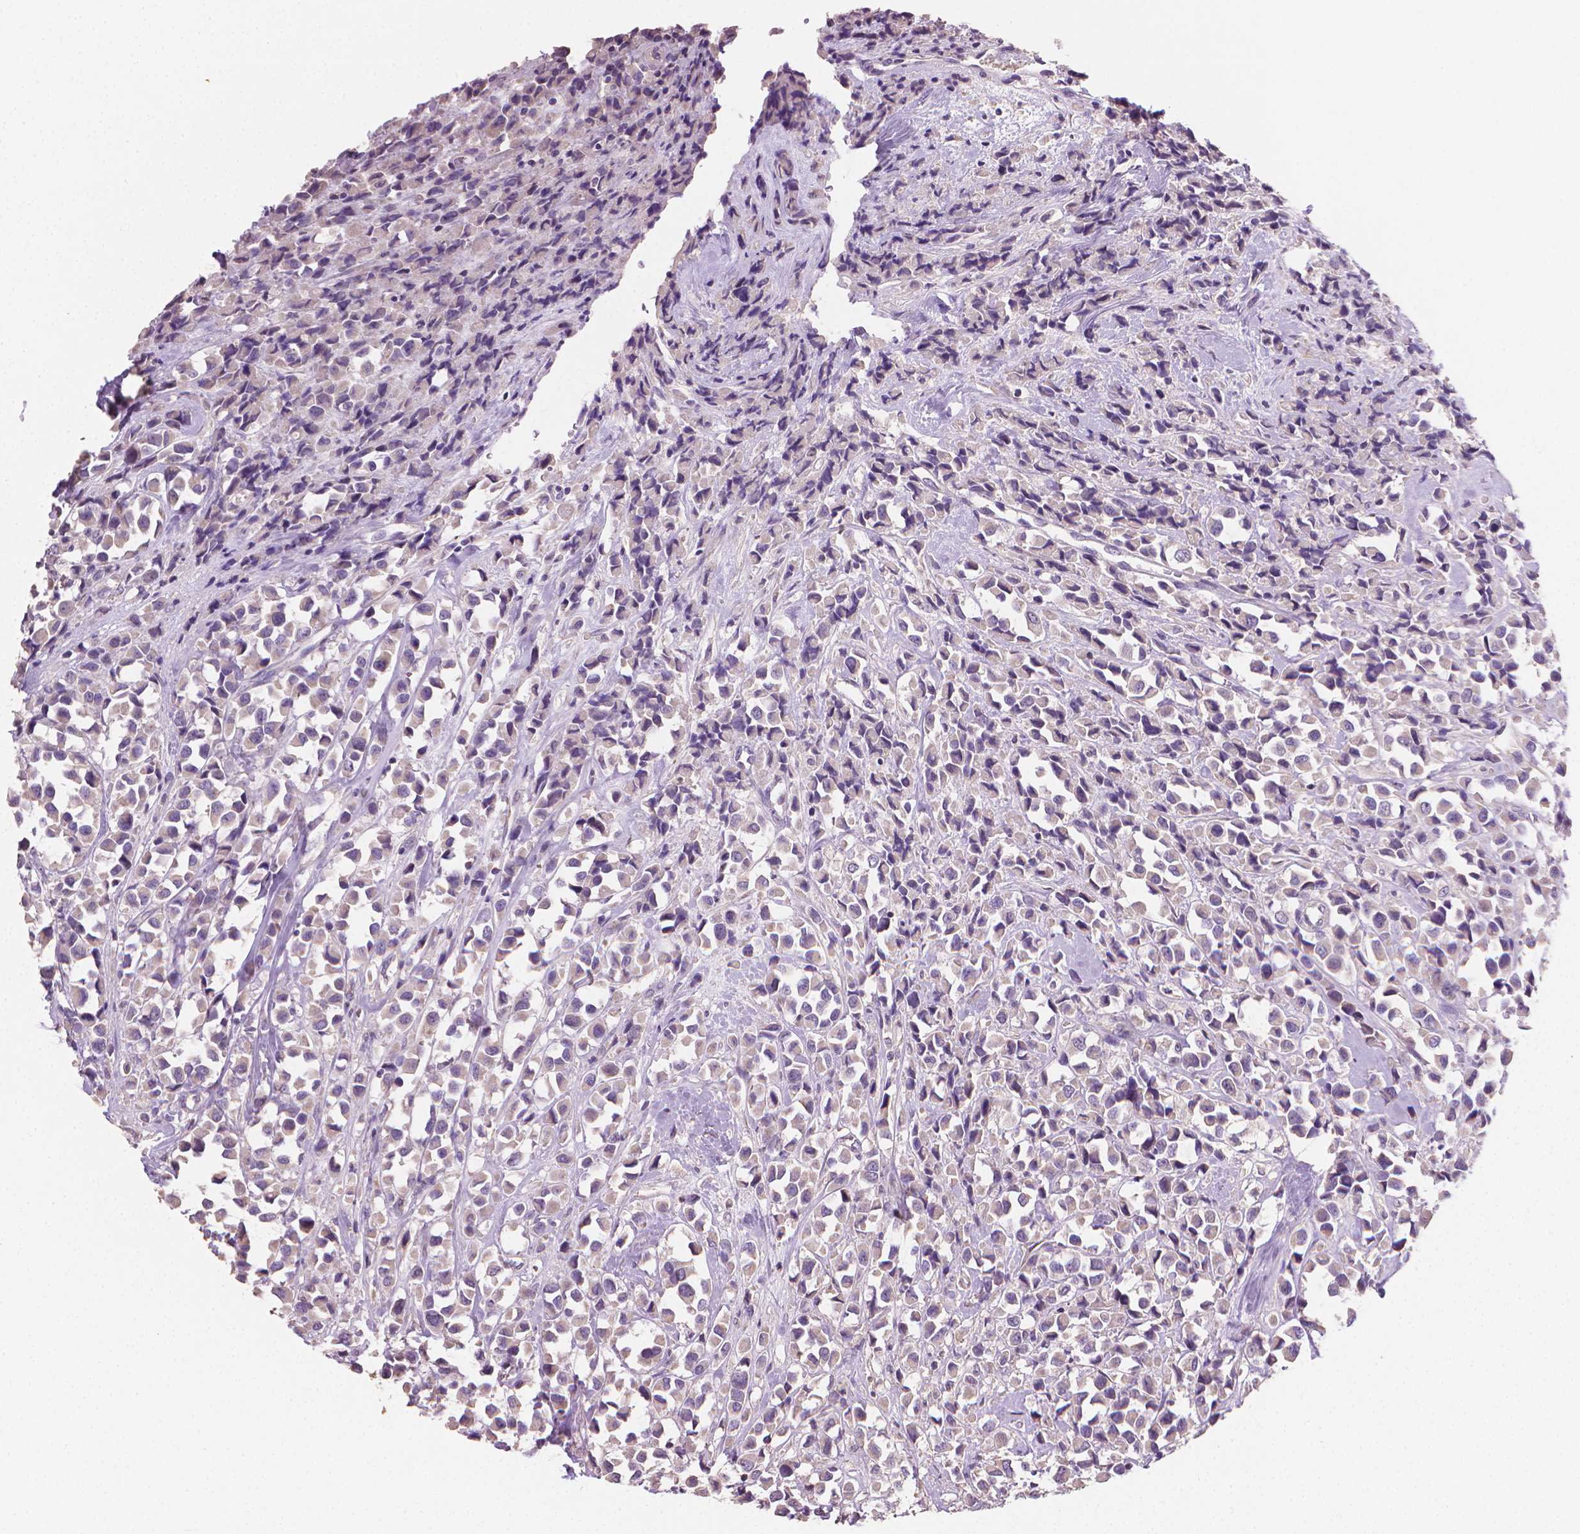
{"staining": {"intensity": "negative", "quantity": "none", "location": "none"}, "tissue": "breast cancer", "cell_type": "Tumor cells", "image_type": "cancer", "snomed": [{"axis": "morphology", "description": "Duct carcinoma"}, {"axis": "topography", "description": "Breast"}], "caption": "This is an immunohistochemistry (IHC) micrograph of breast cancer (invasive ductal carcinoma). There is no staining in tumor cells.", "gene": "CATIP", "patient": {"sex": "female", "age": 61}}